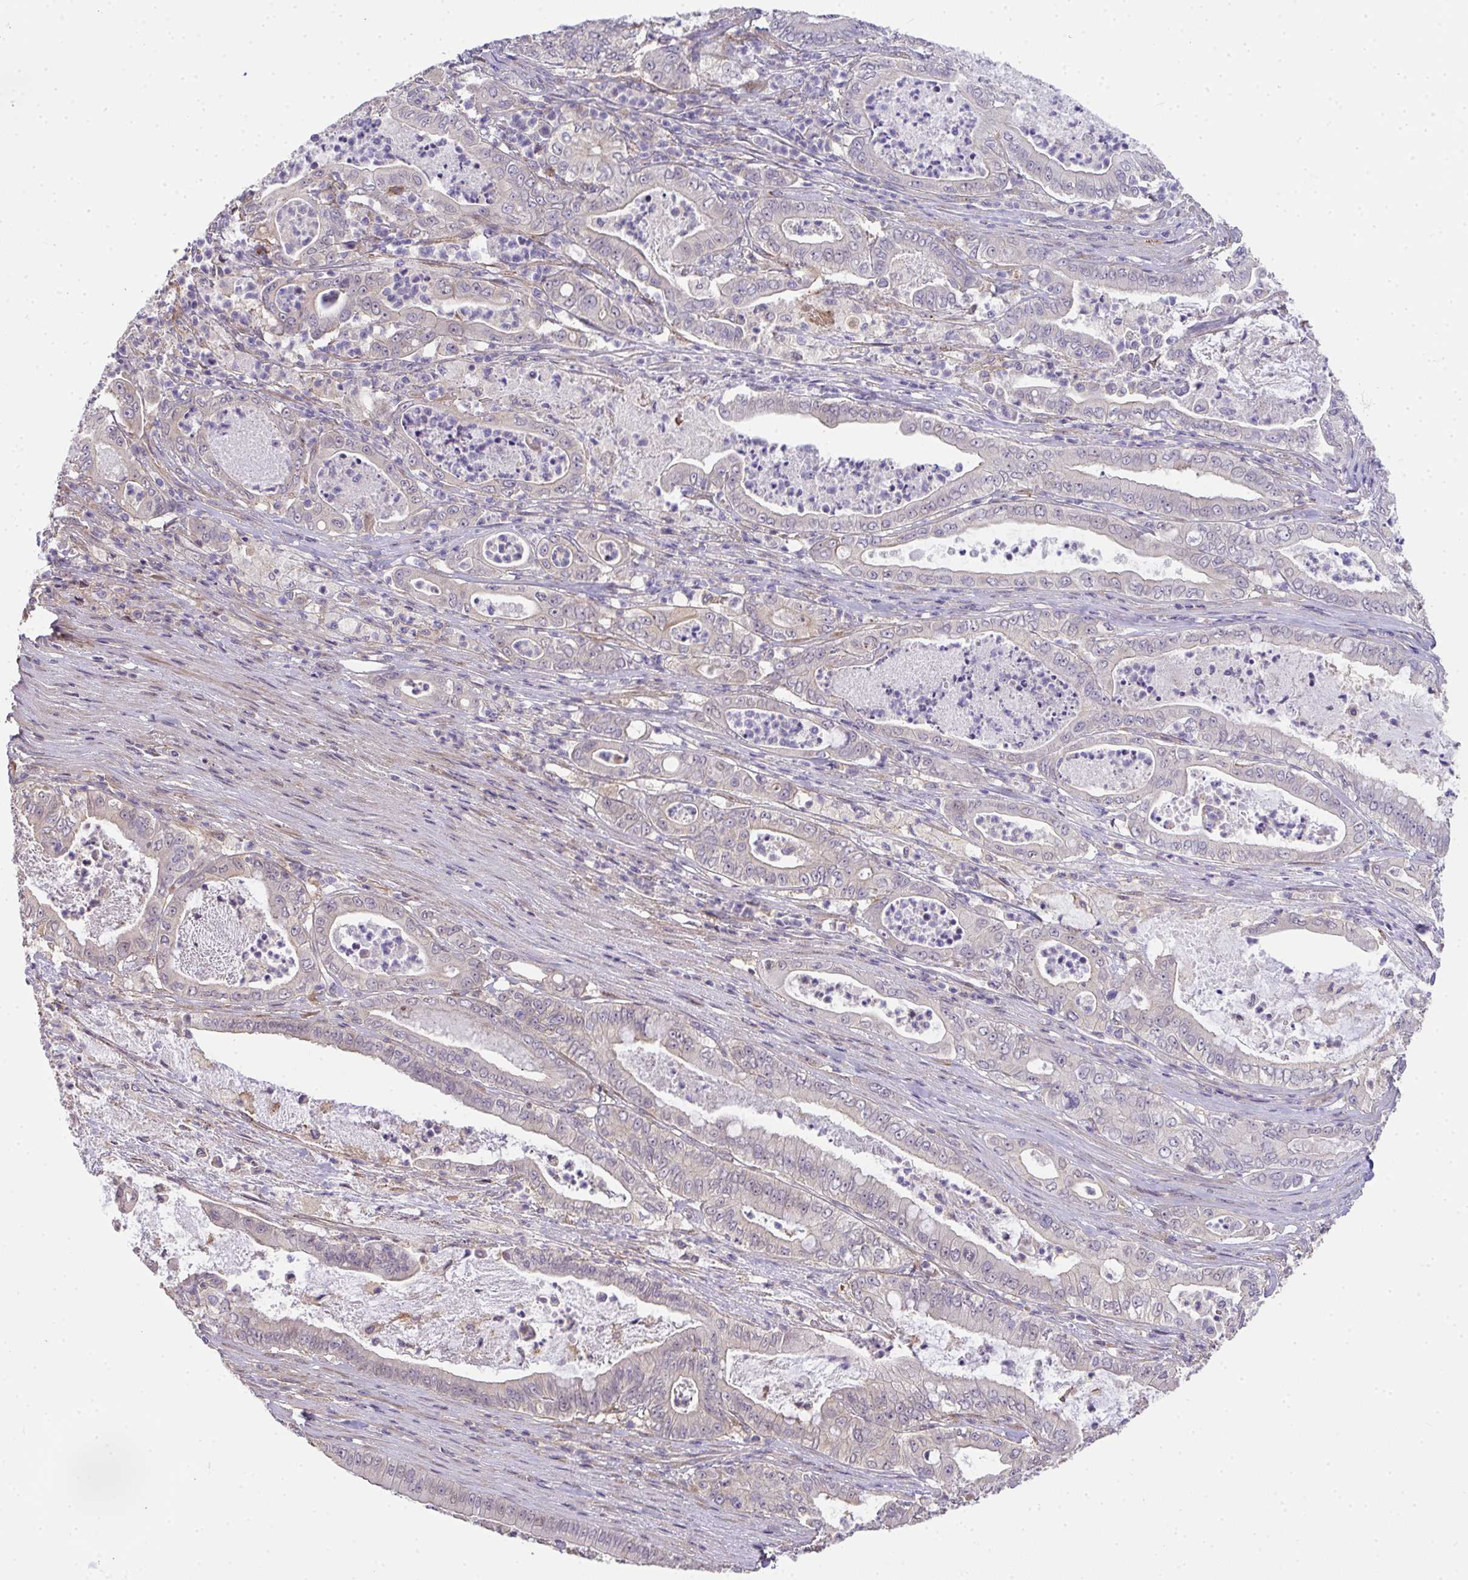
{"staining": {"intensity": "negative", "quantity": "none", "location": "none"}, "tissue": "pancreatic cancer", "cell_type": "Tumor cells", "image_type": "cancer", "snomed": [{"axis": "morphology", "description": "Adenocarcinoma, NOS"}, {"axis": "topography", "description": "Pancreas"}], "caption": "IHC histopathology image of human pancreatic adenocarcinoma stained for a protein (brown), which exhibits no staining in tumor cells.", "gene": "EEF1AKMT1", "patient": {"sex": "male", "age": 71}}